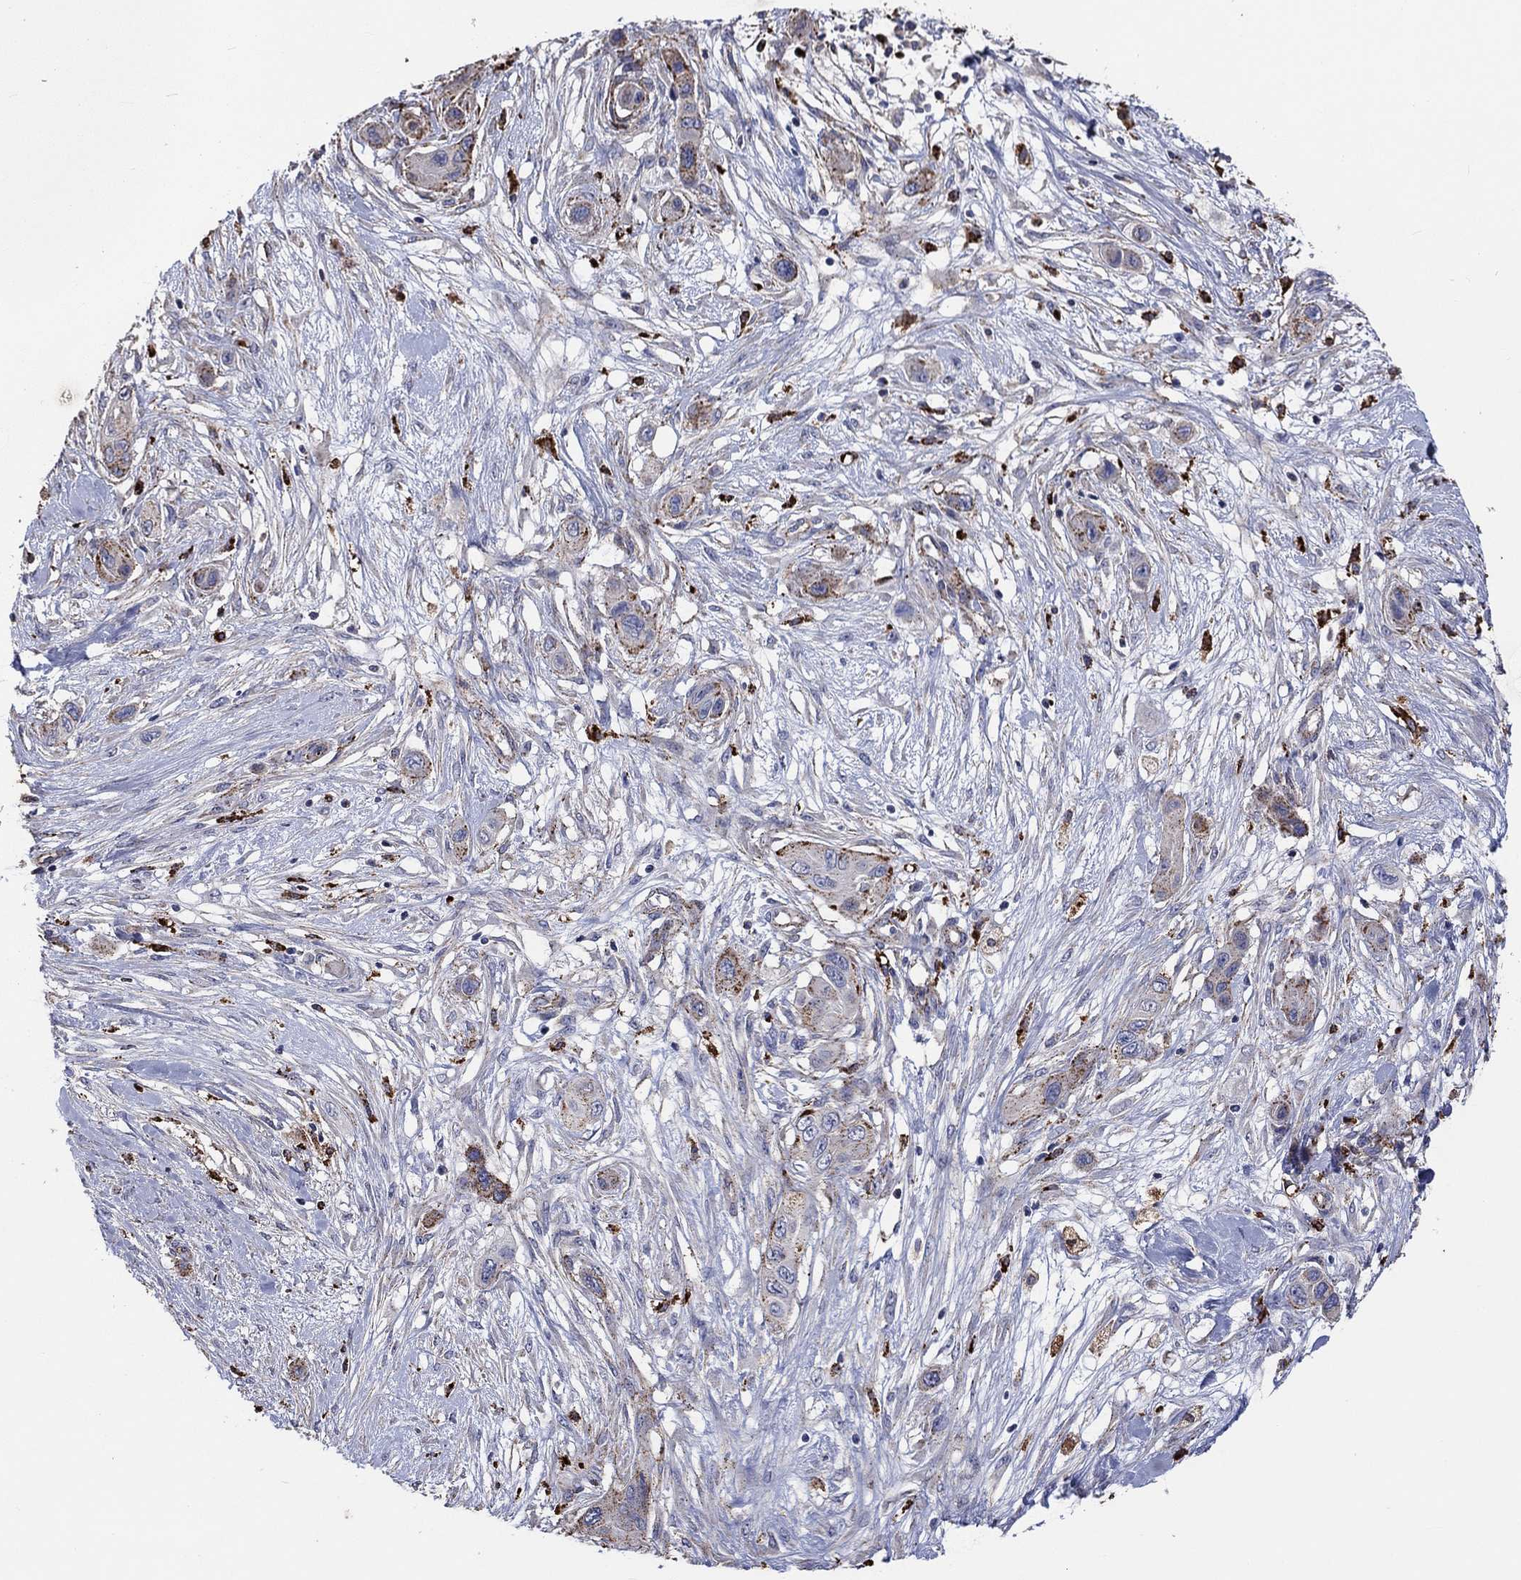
{"staining": {"intensity": "moderate", "quantity": "<25%", "location": "cytoplasmic/membranous"}, "tissue": "skin cancer", "cell_type": "Tumor cells", "image_type": "cancer", "snomed": [{"axis": "morphology", "description": "Squamous cell carcinoma, NOS"}, {"axis": "topography", "description": "Skin"}], "caption": "Brown immunohistochemical staining in human skin cancer (squamous cell carcinoma) shows moderate cytoplasmic/membranous positivity in about <25% of tumor cells.", "gene": "CTSB", "patient": {"sex": "male", "age": 79}}